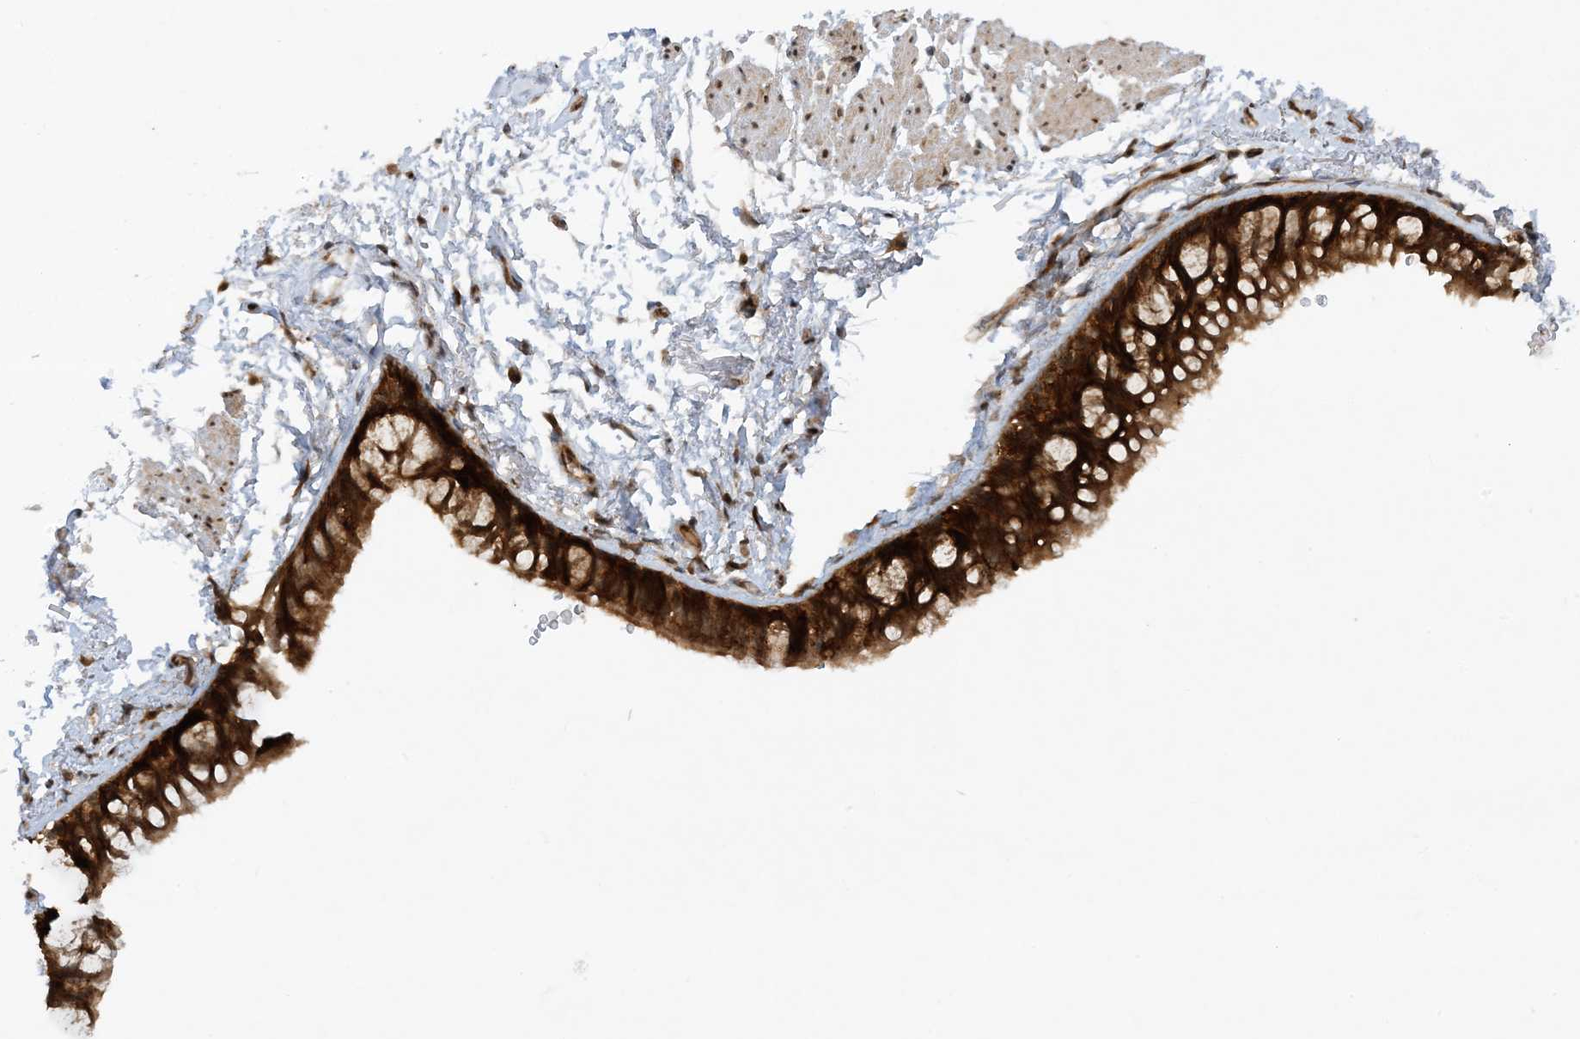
{"staining": {"intensity": "strong", "quantity": ">75%", "location": "cytoplasmic/membranous"}, "tissue": "bronchus", "cell_type": "Respiratory epithelial cells", "image_type": "normal", "snomed": [{"axis": "morphology", "description": "Normal tissue, NOS"}, {"axis": "topography", "description": "Cartilage tissue"}, {"axis": "topography", "description": "Bronchus"}], "caption": "There is high levels of strong cytoplasmic/membranous staining in respiratory epithelial cells of normal bronchus, as demonstrated by immunohistochemical staining (brown color).", "gene": "CERT1", "patient": {"sex": "female", "age": 73}}